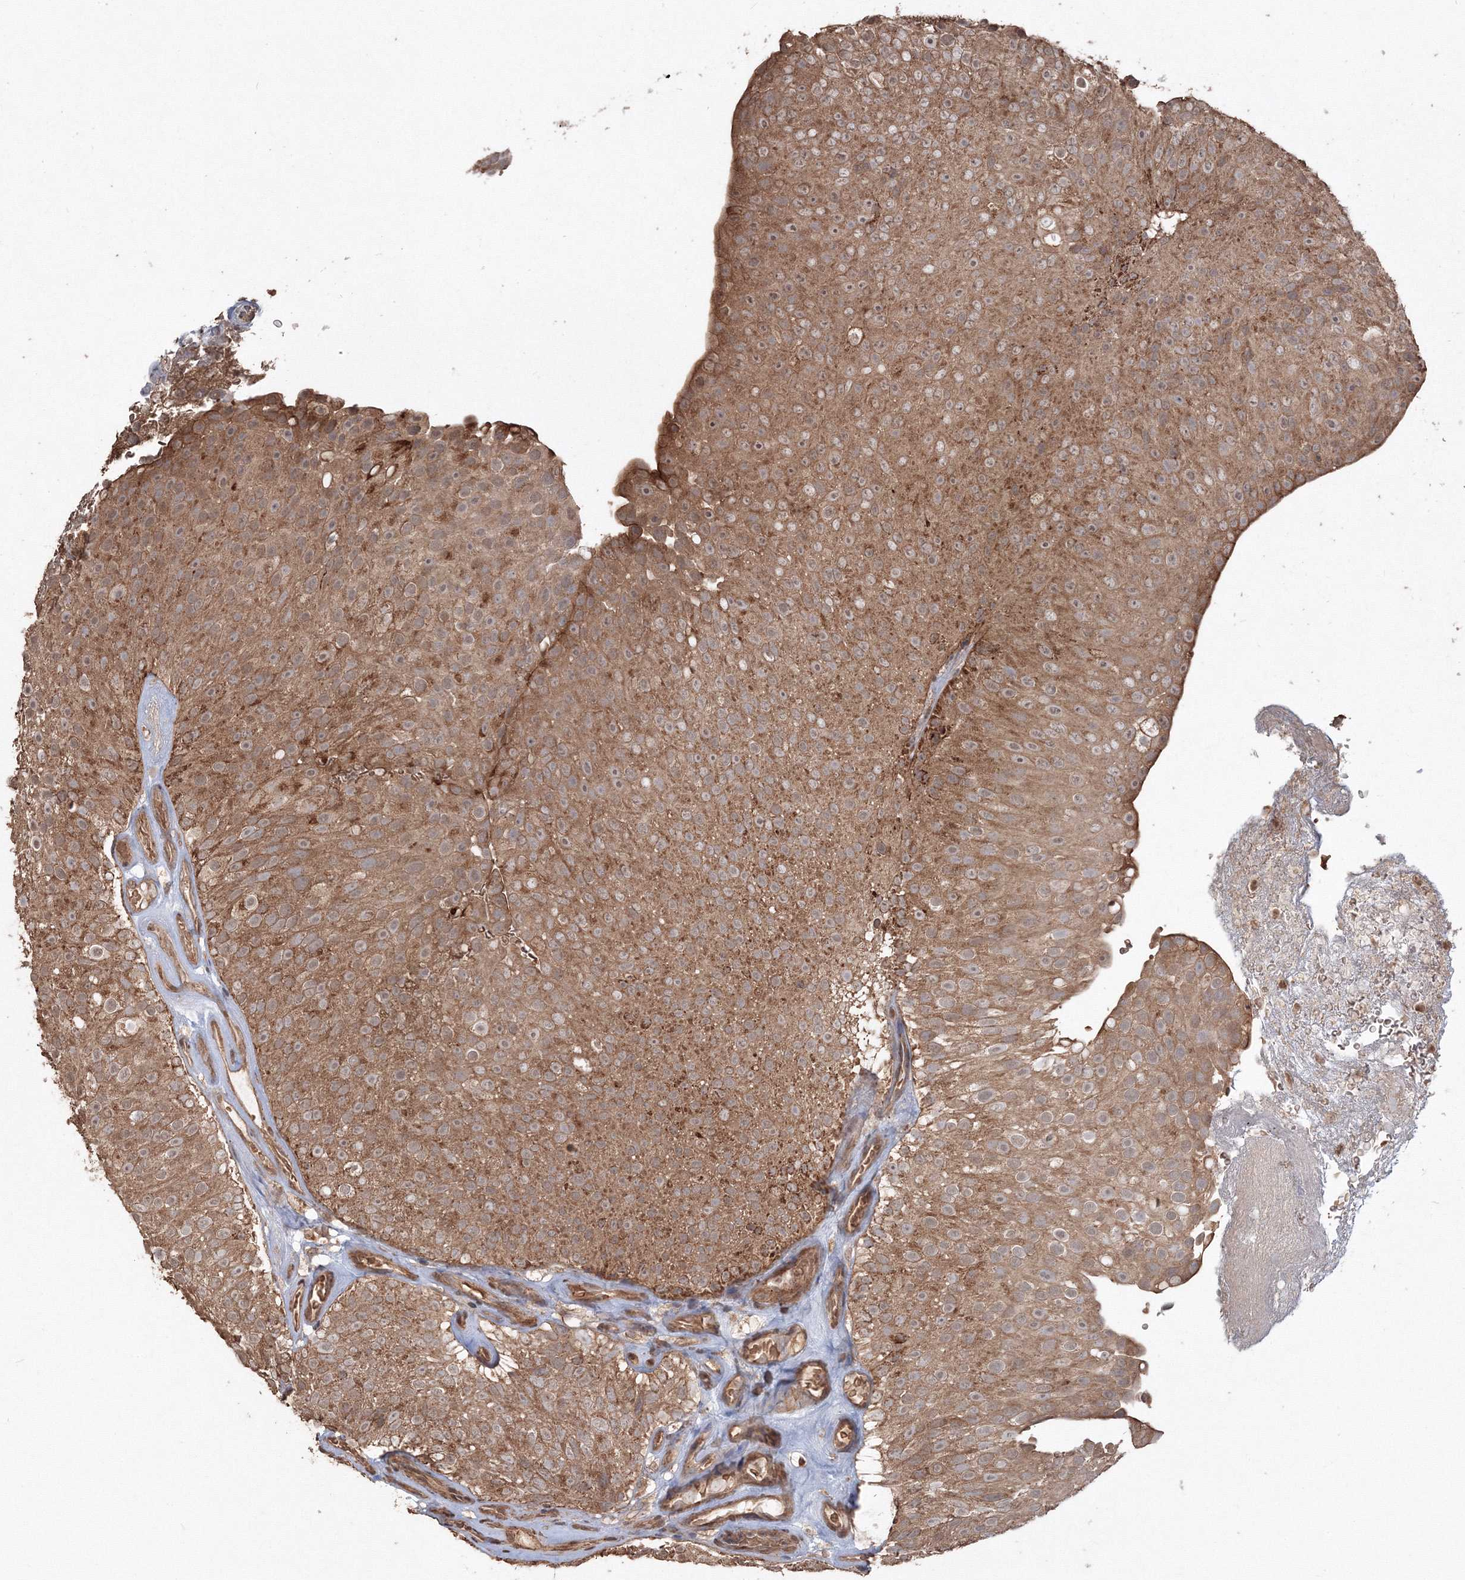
{"staining": {"intensity": "moderate", "quantity": ">75%", "location": "cytoplasmic/membranous"}, "tissue": "urothelial cancer", "cell_type": "Tumor cells", "image_type": "cancer", "snomed": [{"axis": "morphology", "description": "Urothelial carcinoma, Low grade"}, {"axis": "topography", "description": "Urinary bladder"}], "caption": "There is medium levels of moderate cytoplasmic/membranous expression in tumor cells of urothelial carcinoma (low-grade), as demonstrated by immunohistochemical staining (brown color).", "gene": "CCDC122", "patient": {"sex": "male", "age": 78}}